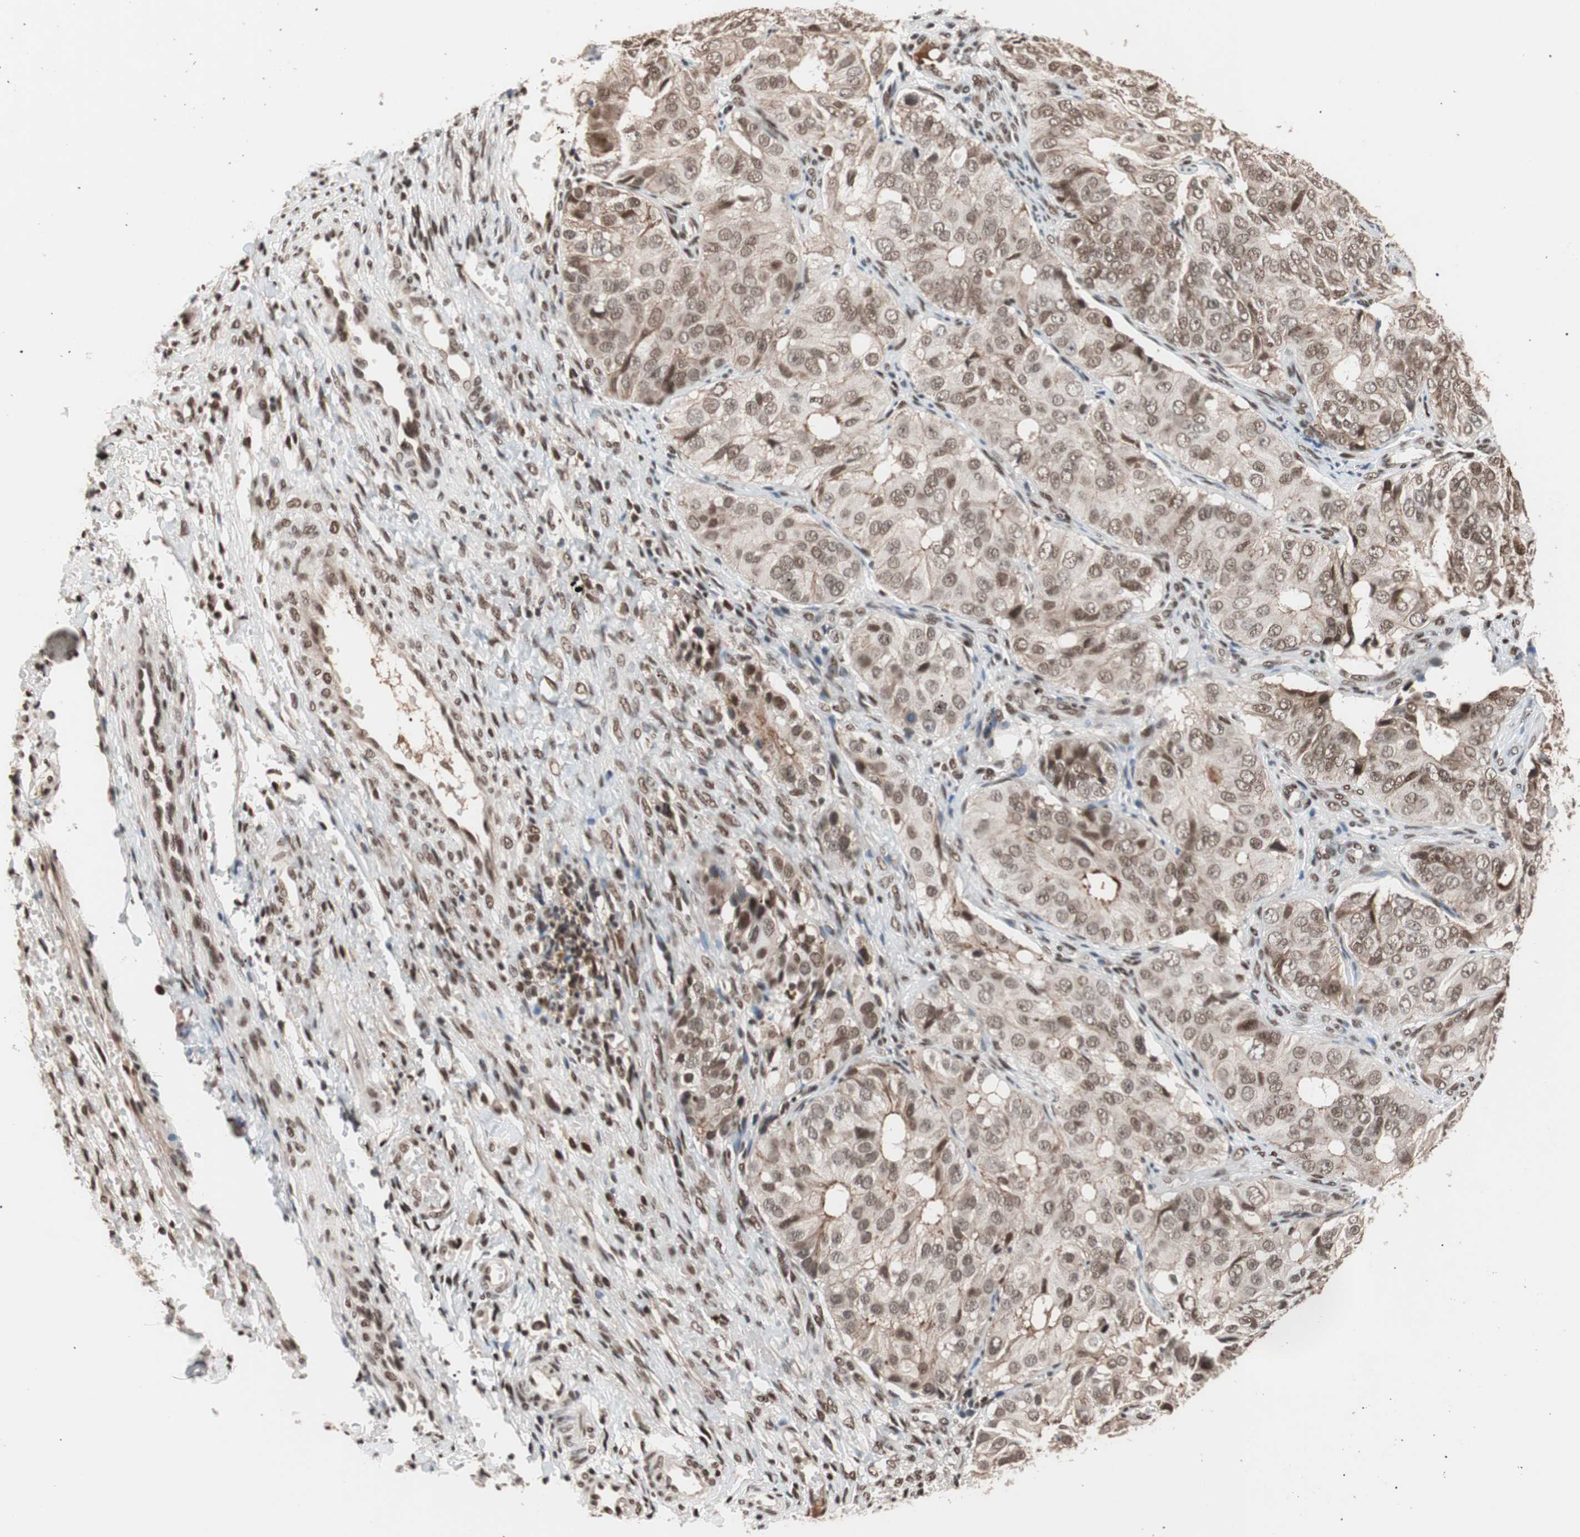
{"staining": {"intensity": "moderate", "quantity": ">75%", "location": "nuclear"}, "tissue": "ovarian cancer", "cell_type": "Tumor cells", "image_type": "cancer", "snomed": [{"axis": "morphology", "description": "Carcinoma, endometroid"}, {"axis": "topography", "description": "Ovary"}], "caption": "This is an image of immunohistochemistry staining of ovarian cancer (endometroid carcinoma), which shows moderate positivity in the nuclear of tumor cells.", "gene": "CHAMP1", "patient": {"sex": "female", "age": 51}}